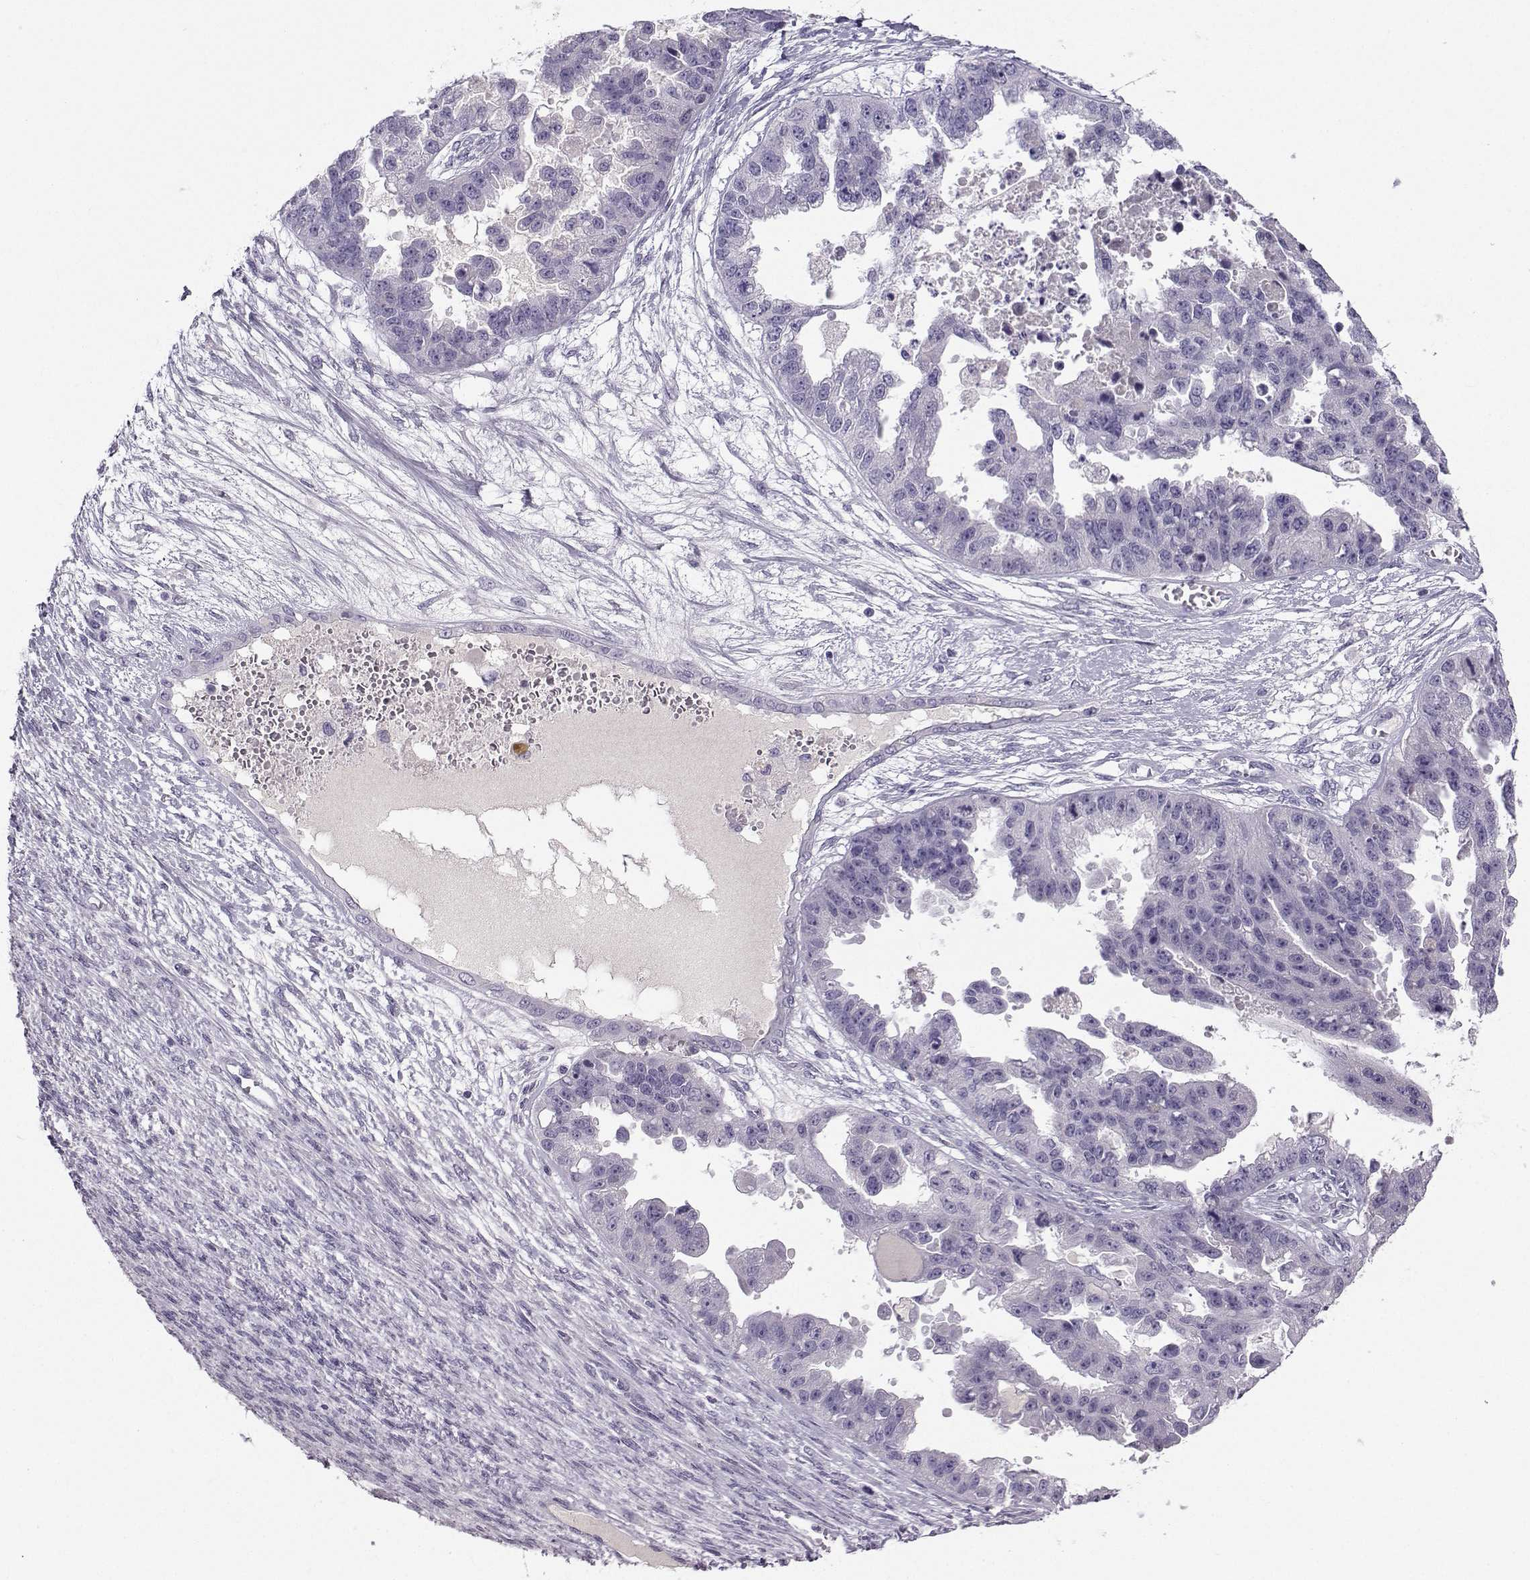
{"staining": {"intensity": "negative", "quantity": "none", "location": "none"}, "tissue": "ovarian cancer", "cell_type": "Tumor cells", "image_type": "cancer", "snomed": [{"axis": "morphology", "description": "Cystadenocarcinoma, serous, NOS"}, {"axis": "topography", "description": "Ovary"}], "caption": "An image of serous cystadenocarcinoma (ovarian) stained for a protein reveals no brown staining in tumor cells. (DAB (3,3'-diaminobenzidine) immunohistochemistry with hematoxylin counter stain).", "gene": "ARMC2", "patient": {"sex": "female", "age": 58}}